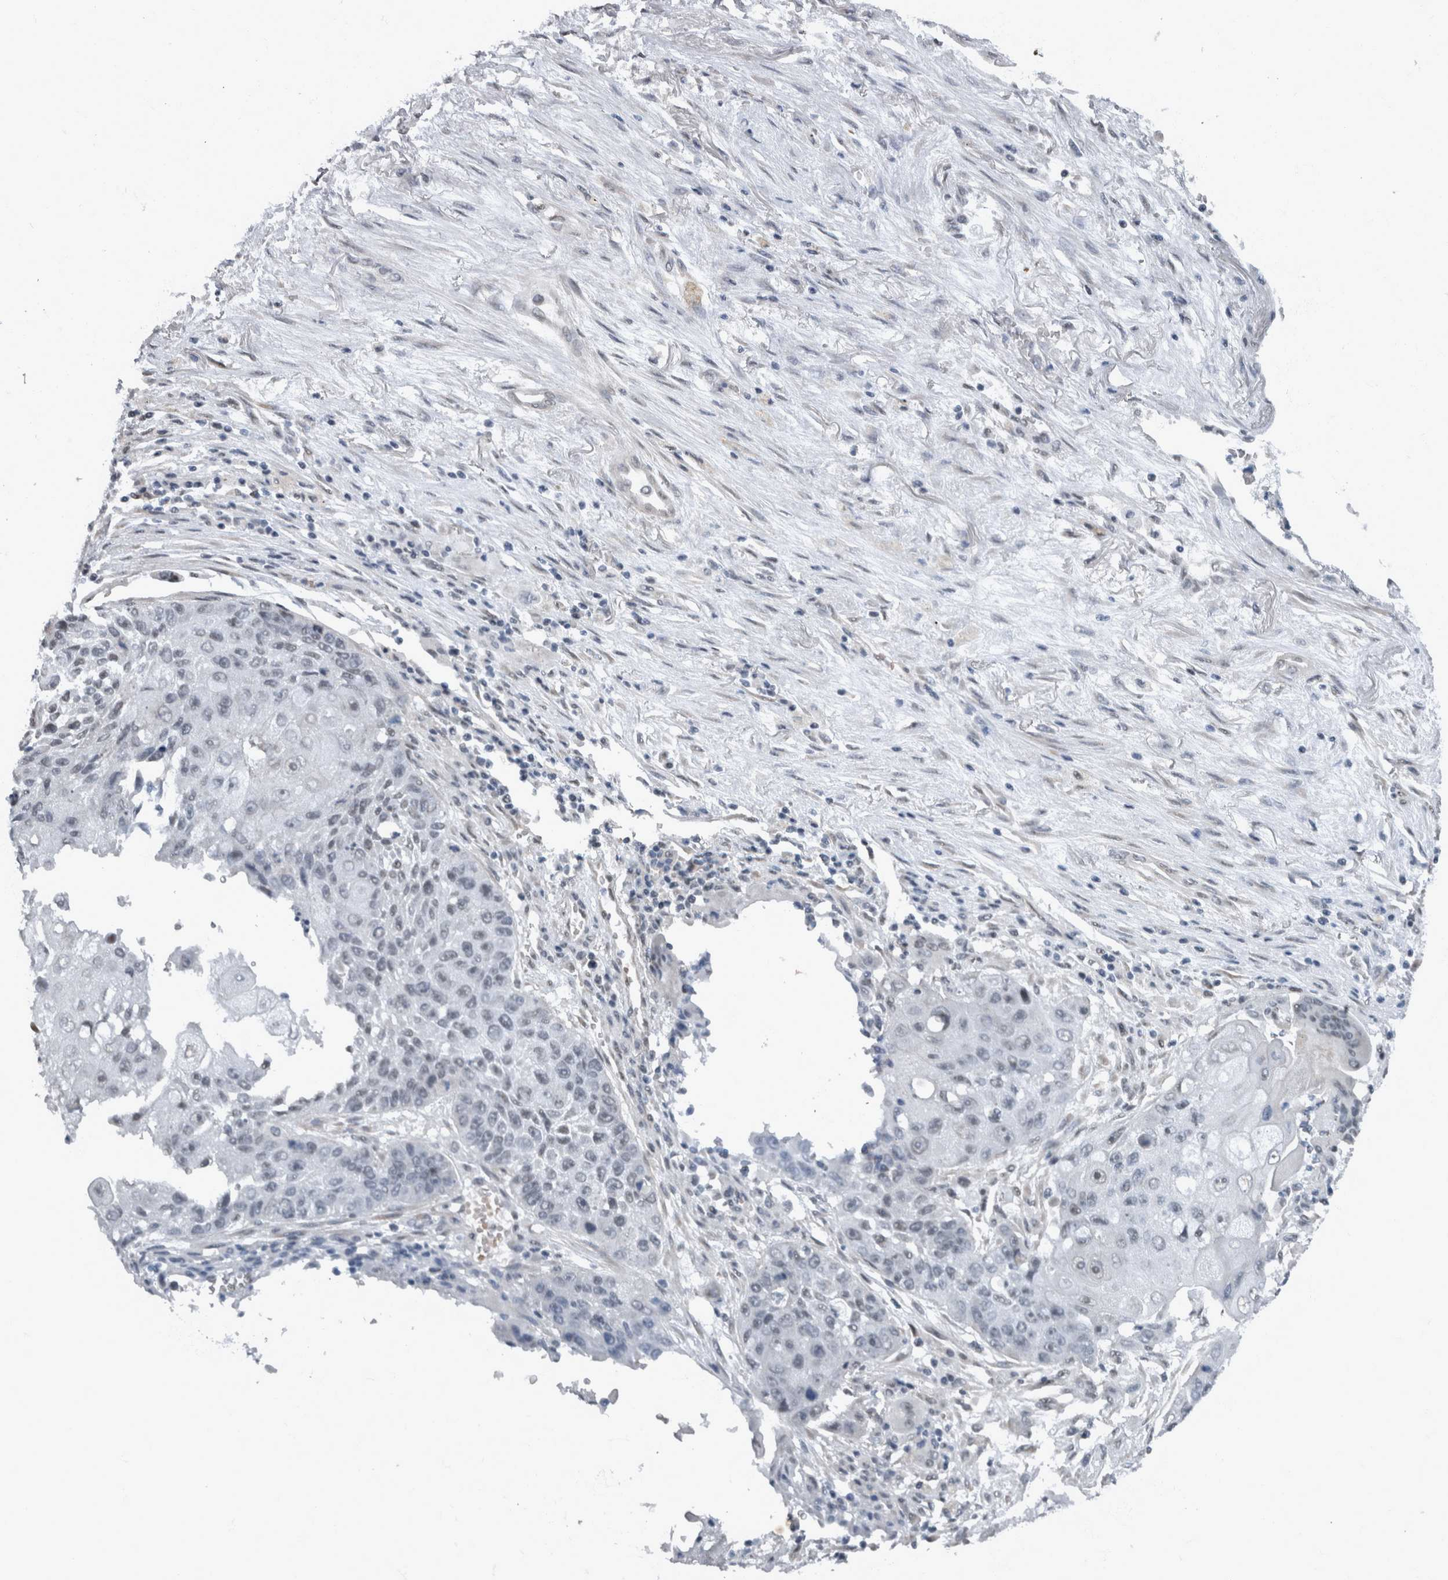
{"staining": {"intensity": "negative", "quantity": "none", "location": "none"}, "tissue": "lung cancer", "cell_type": "Tumor cells", "image_type": "cancer", "snomed": [{"axis": "morphology", "description": "Squamous cell carcinoma, NOS"}, {"axis": "topography", "description": "Lung"}], "caption": "Immunohistochemical staining of lung cancer demonstrates no significant expression in tumor cells.", "gene": "WDR33", "patient": {"sex": "male", "age": 61}}